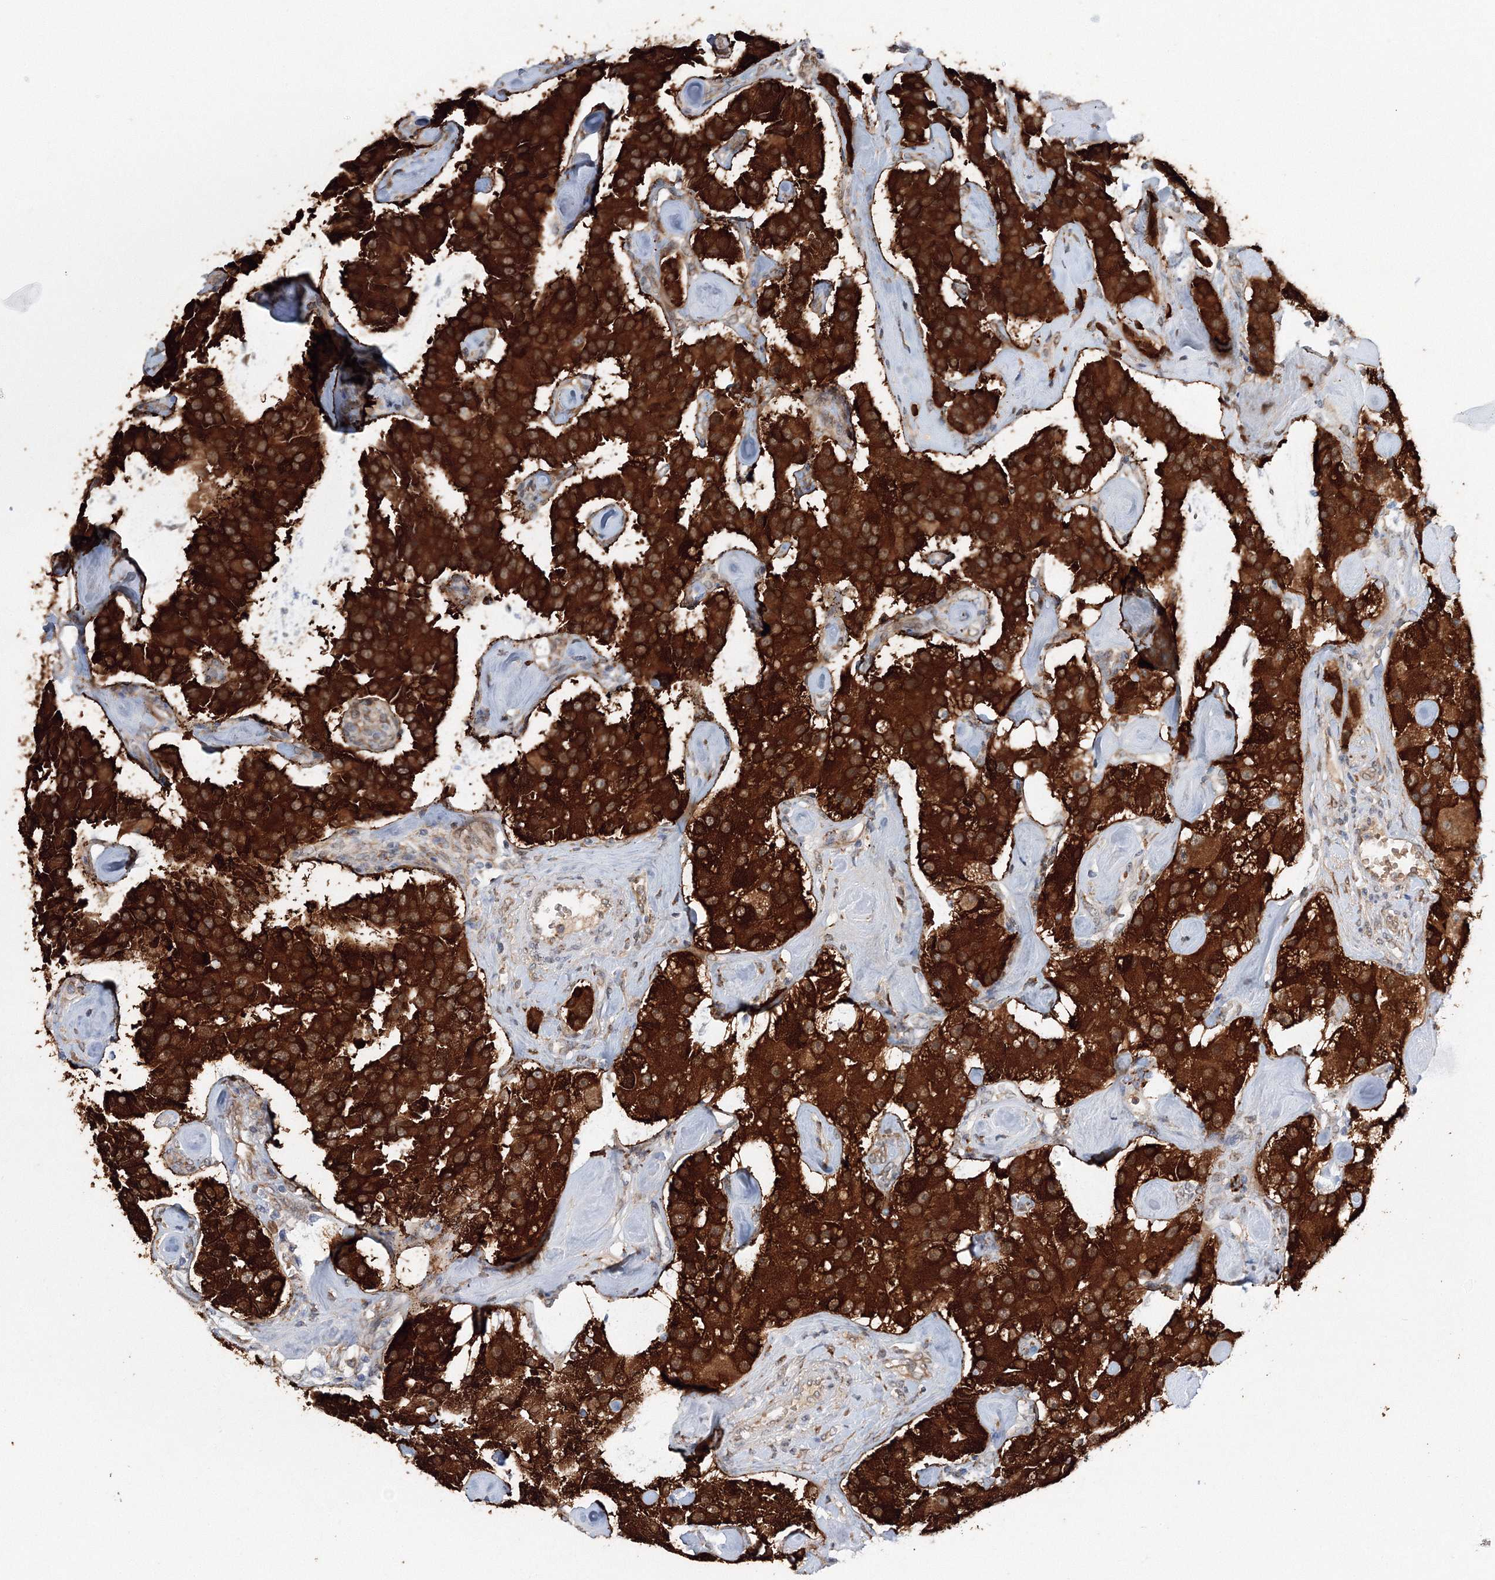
{"staining": {"intensity": "strong", "quantity": ">75%", "location": "cytoplasmic/membranous"}, "tissue": "carcinoid", "cell_type": "Tumor cells", "image_type": "cancer", "snomed": [{"axis": "morphology", "description": "Carcinoid, malignant, NOS"}, {"axis": "topography", "description": "Pancreas"}], "caption": "Carcinoid tissue demonstrates strong cytoplasmic/membranous expression in about >75% of tumor cells (IHC, brightfield microscopy, high magnification).", "gene": "DIS3L2", "patient": {"sex": "male", "age": 41}}